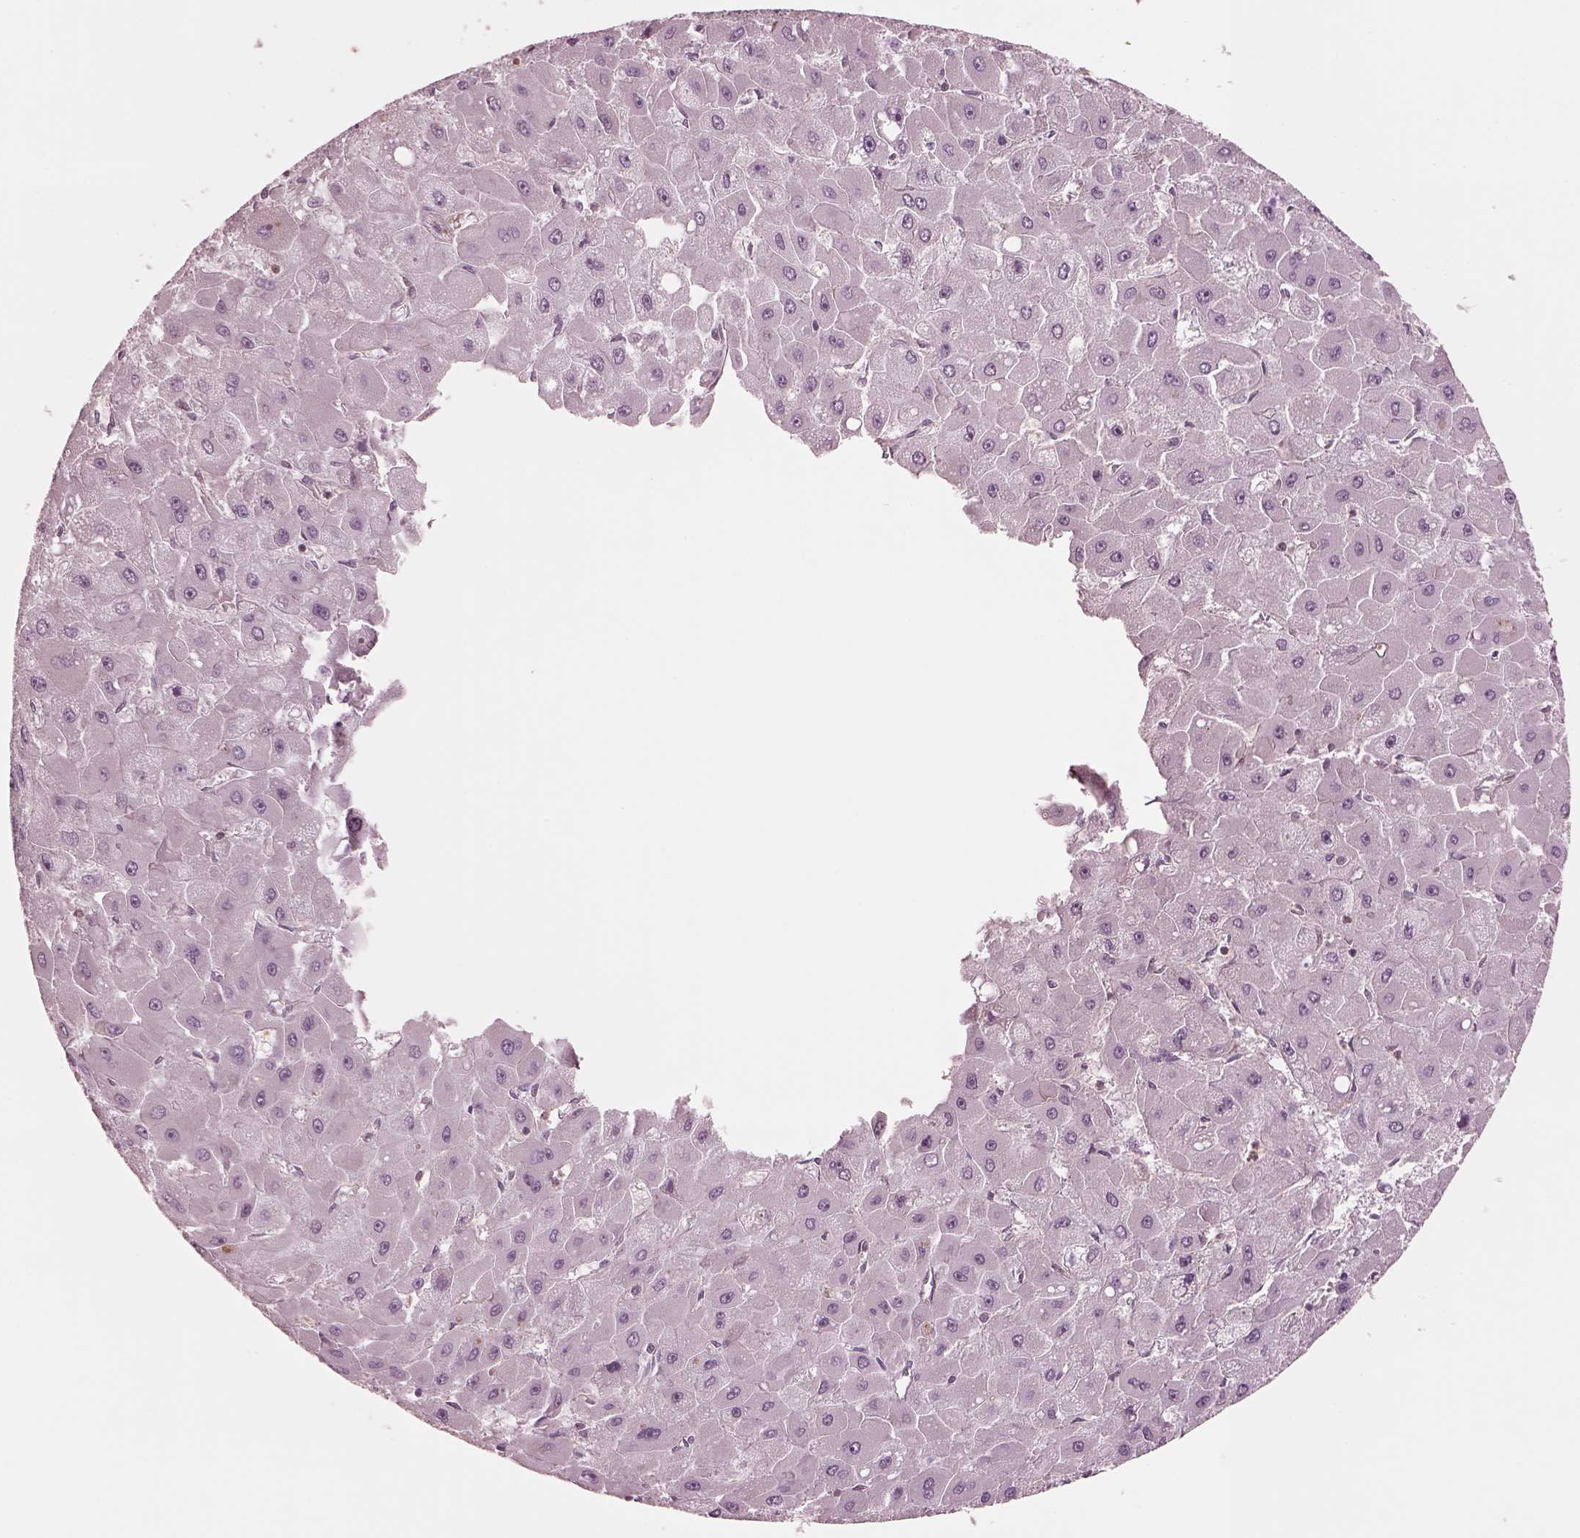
{"staining": {"intensity": "negative", "quantity": "none", "location": "none"}, "tissue": "liver cancer", "cell_type": "Tumor cells", "image_type": "cancer", "snomed": [{"axis": "morphology", "description": "Carcinoma, Hepatocellular, NOS"}, {"axis": "topography", "description": "Liver"}], "caption": "IHC histopathology image of neoplastic tissue: human liver cancer (hepatocellular carcinoma) stained with DAB demonstrates no significant protein staining in tumor cells.", "gene": "STK33", "patient": {"sex": "female", "age": 25}}